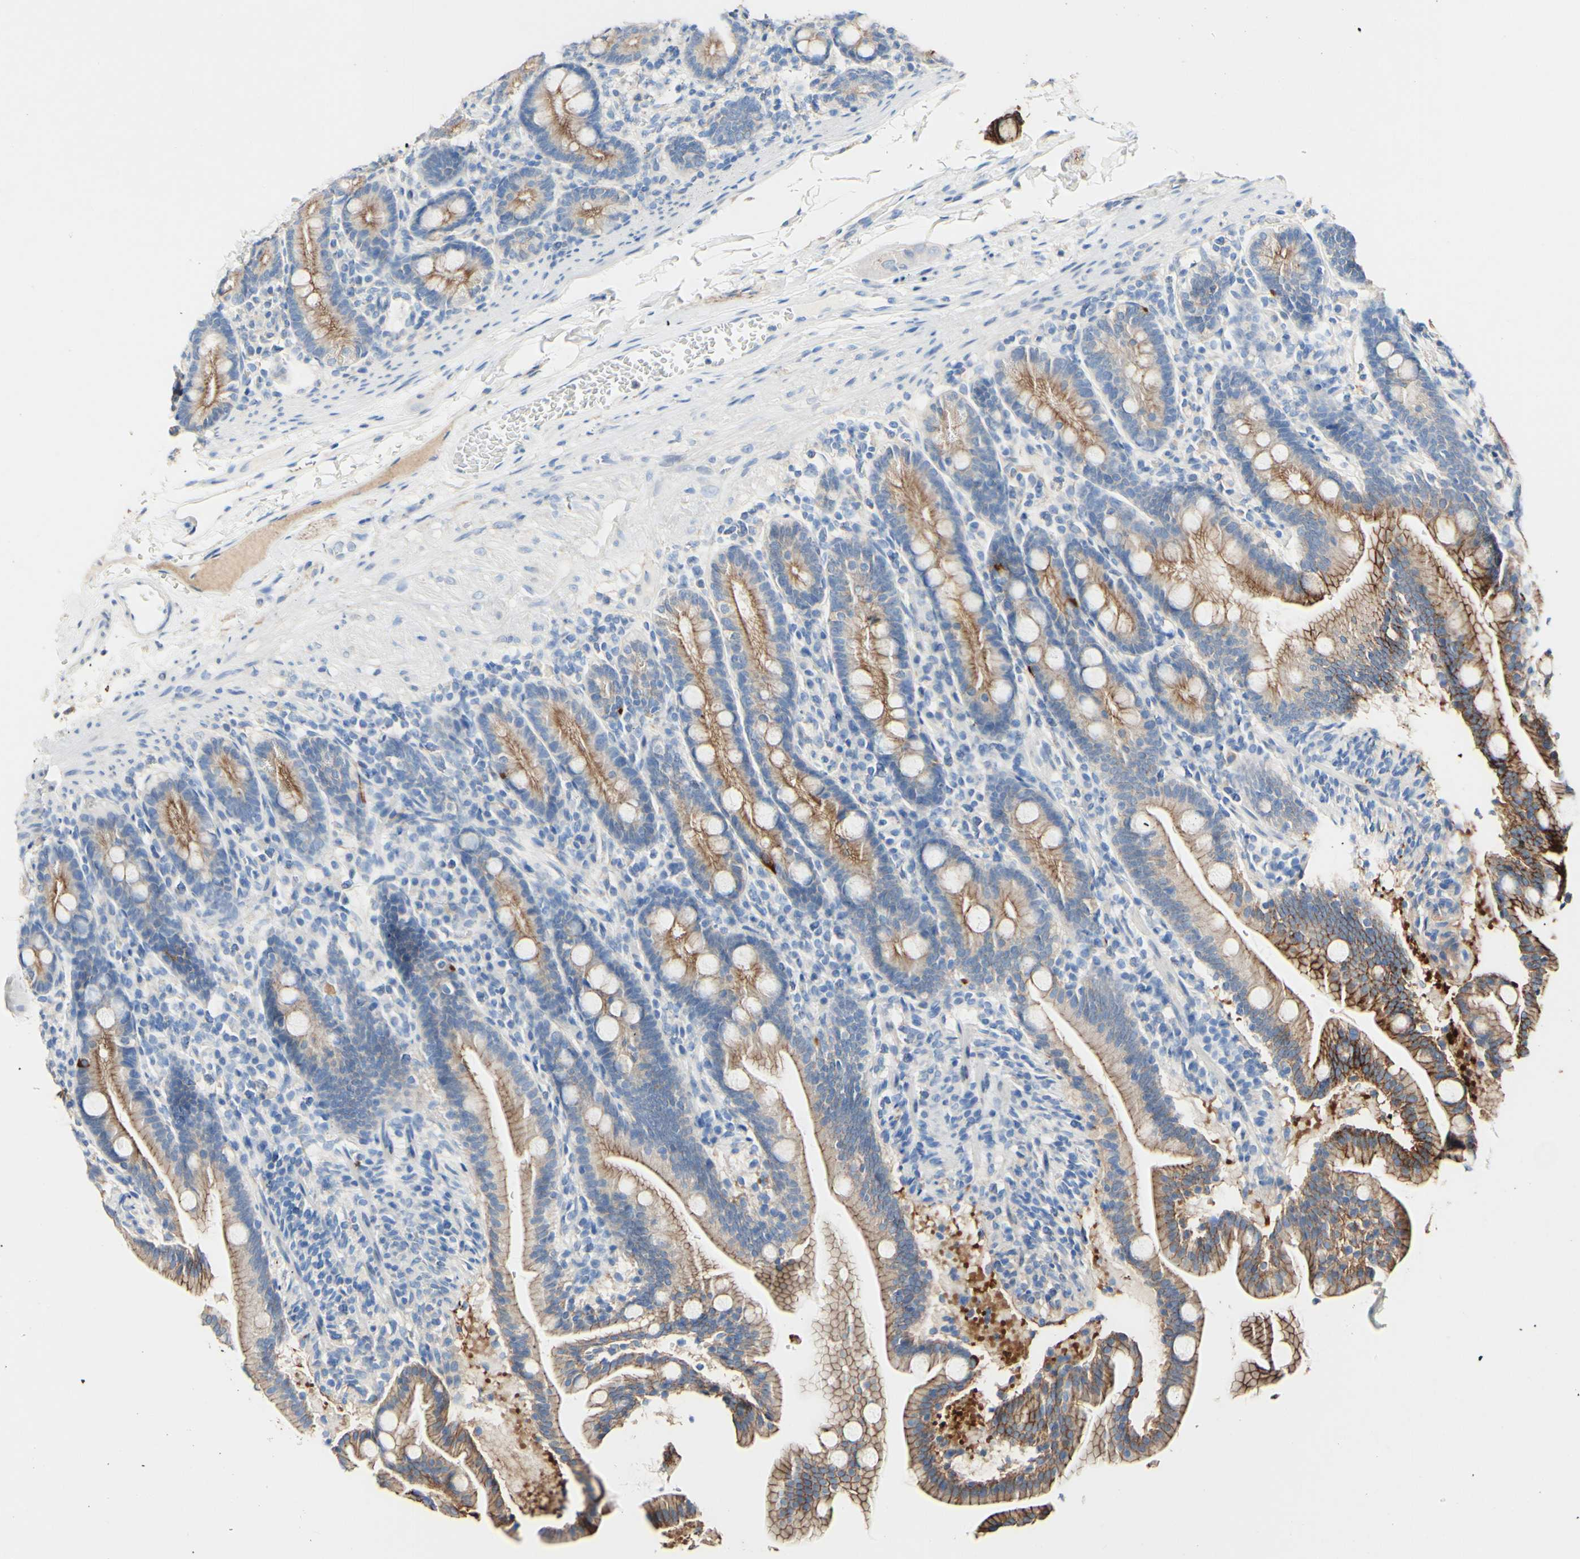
{"staining": {"intensity": "strong", "quantity": "<25%", "location": "cytoplasmic/membranous"}, "tissue": "duodenum", "cell_type": "Glandular cells", "image_type": "normal", "snomed": [{"axis": "morphology", "description": "Normal tissue, NOS"}, {"axis": "topography", "description": "Duodenum"}], "caption": "Human duodenum stained for a protein (brown) demonstrates strong cytoplasmic/membranous positive staining in approximately <25% of glandular cells.", "gene": "DSC2", "patient": {"sex": "male", "age": 54}}